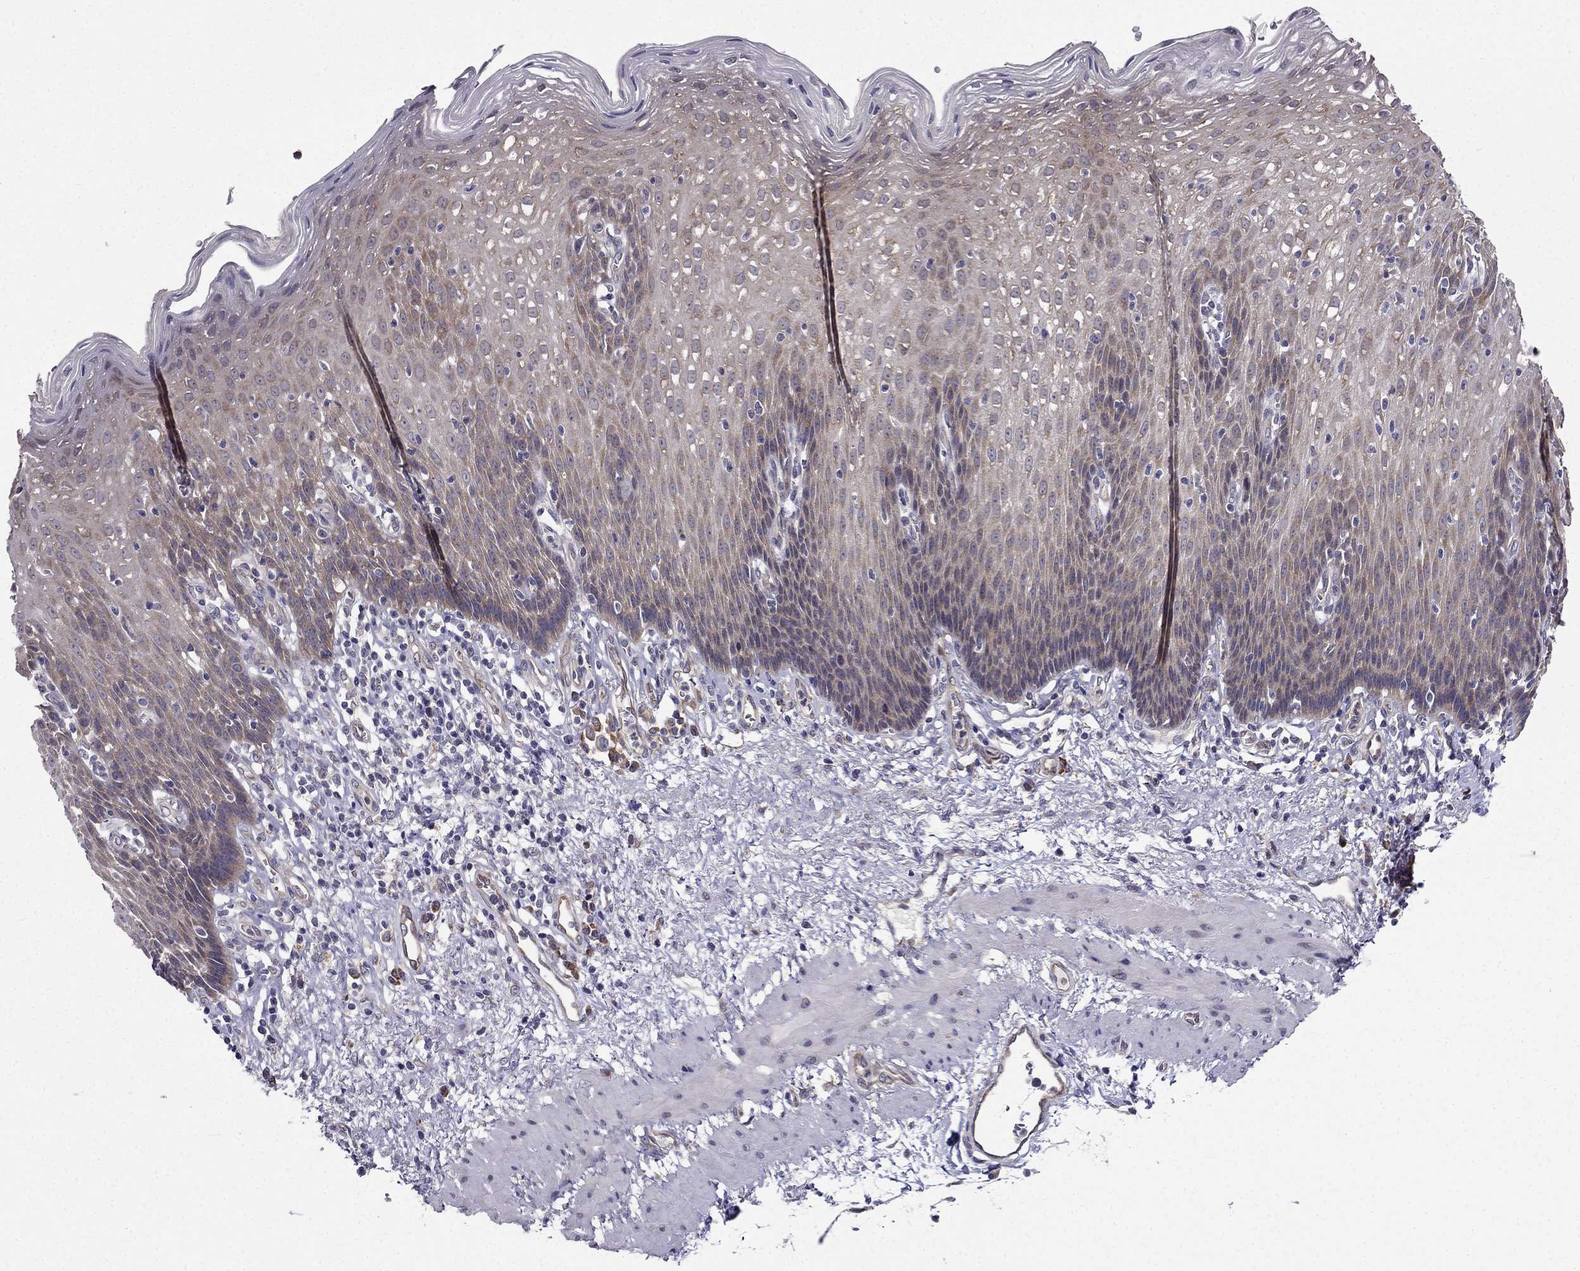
{"staining": {"intensity": "weak", "quantity": "25%-75%", "location": "cytoplasmic/membranous"}, "tissue": "esophagus", "cell_type": "Squamous epithelial cells", "image_type": "normal", "snomed": [{"axis": "morphology", "description": "Normal tissue, NOS"}, {"axis": "topography", "description": "Esophagus"}], "caption": "Weak cytoplasmic/membranous staining is seen in approximately 25%-75% of squamous epithelial cells in unremarkable esophagus. The staining is performed using DAB brown chromogen to label protein expression. The nuclei are counter-stained blue using hematoxylin.", "gene": "ARHGEF28", "patient": {"sex": "male", "age": 57}}